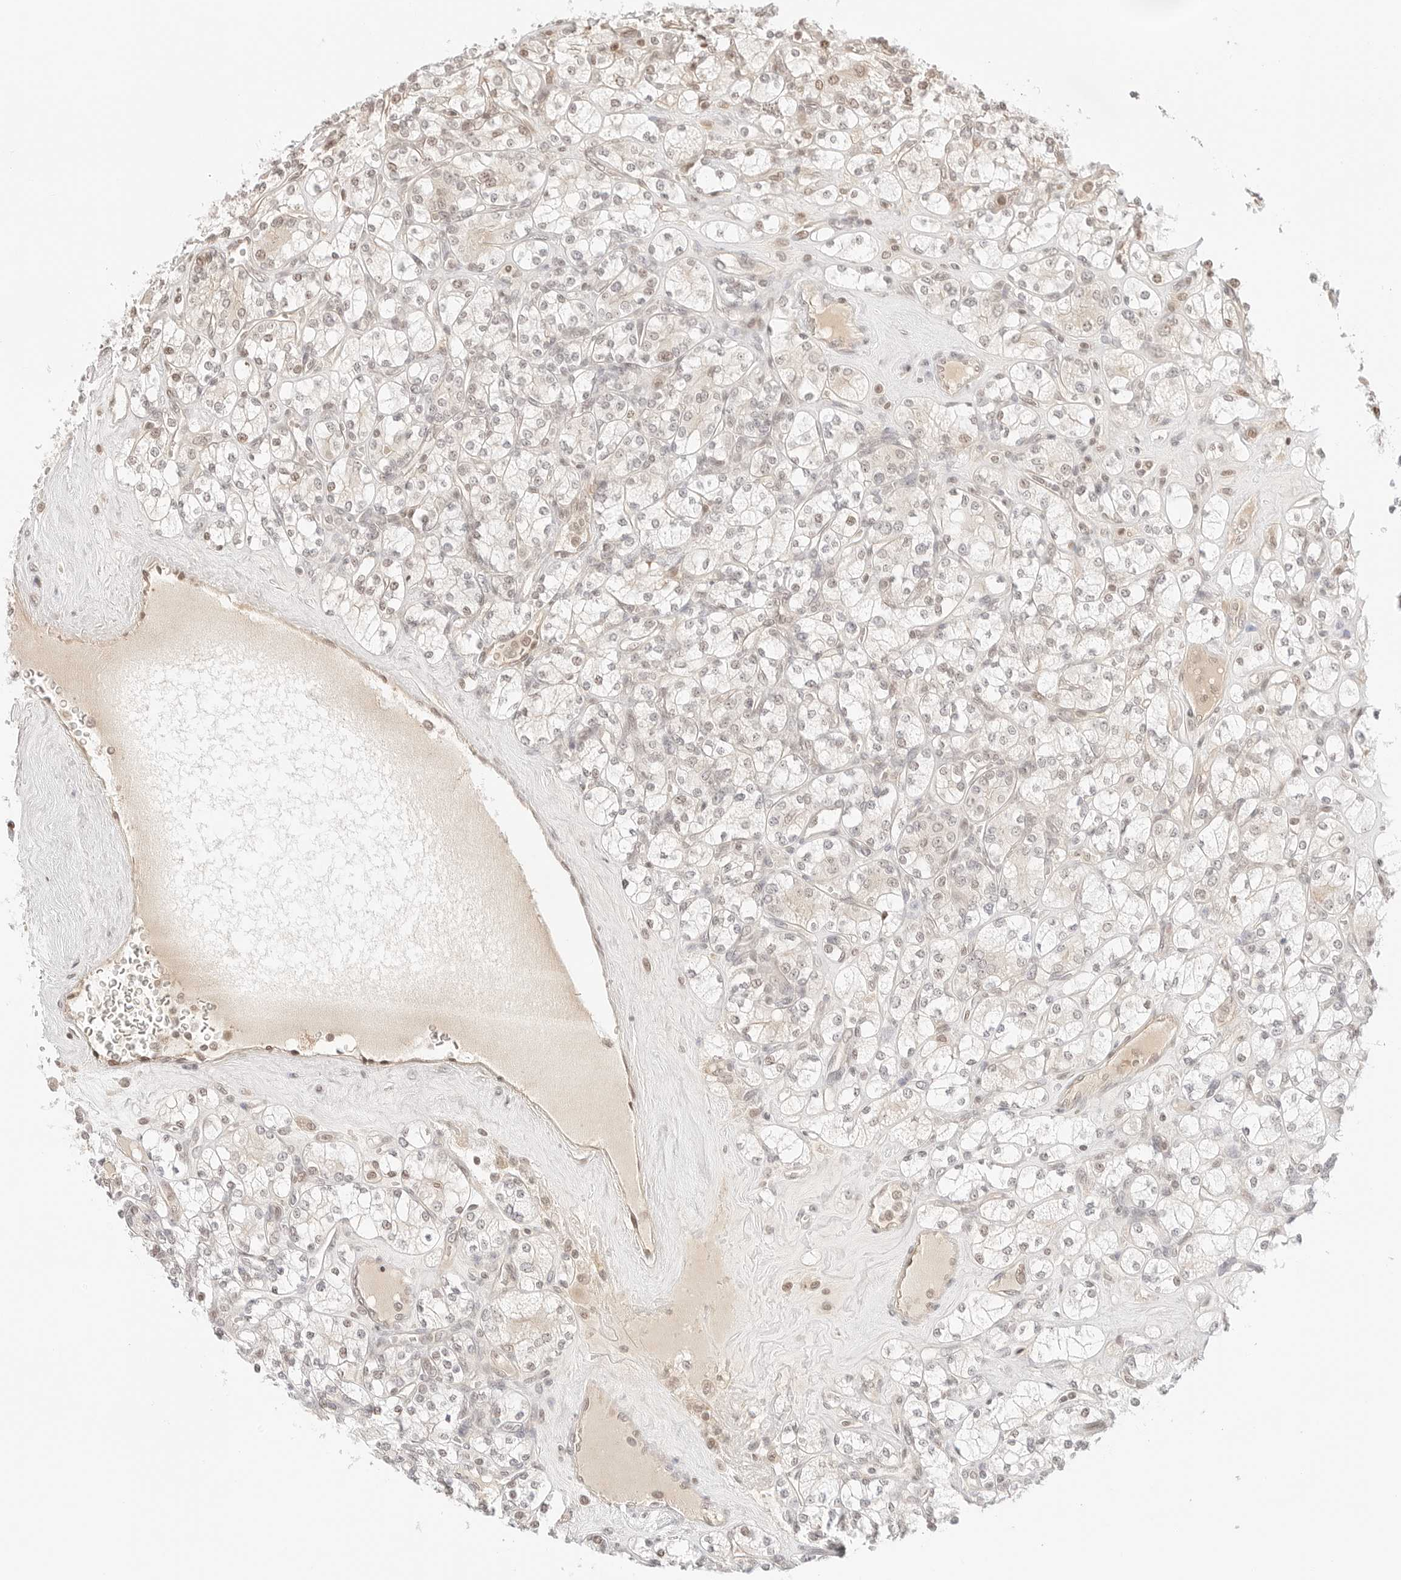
{"staining": {"intensity": "weak", "quantity": "<25%", "location": "nuclear"}, "tissue": "renal cancer", "cell_type": "Tumor cells", "image_type": "cancer", "snomed": [{"axis": "morphology", "description": "Adenocarcinoma, NOS"}, {"axis": "topography", "description": "Kidney"}], "caption": "This micrograph is of renal cancer (adenocarcinoma) stained with IHC to label a protein in brown with the nuclei are counter-stained blue. There is no expression in tumor cells. (DAB (3,3'-diaminobenzidine) immunohistochemistry, high magnification).", "gene": "RPS6KL1", "patient": {"sex": "male", "age": 77}}